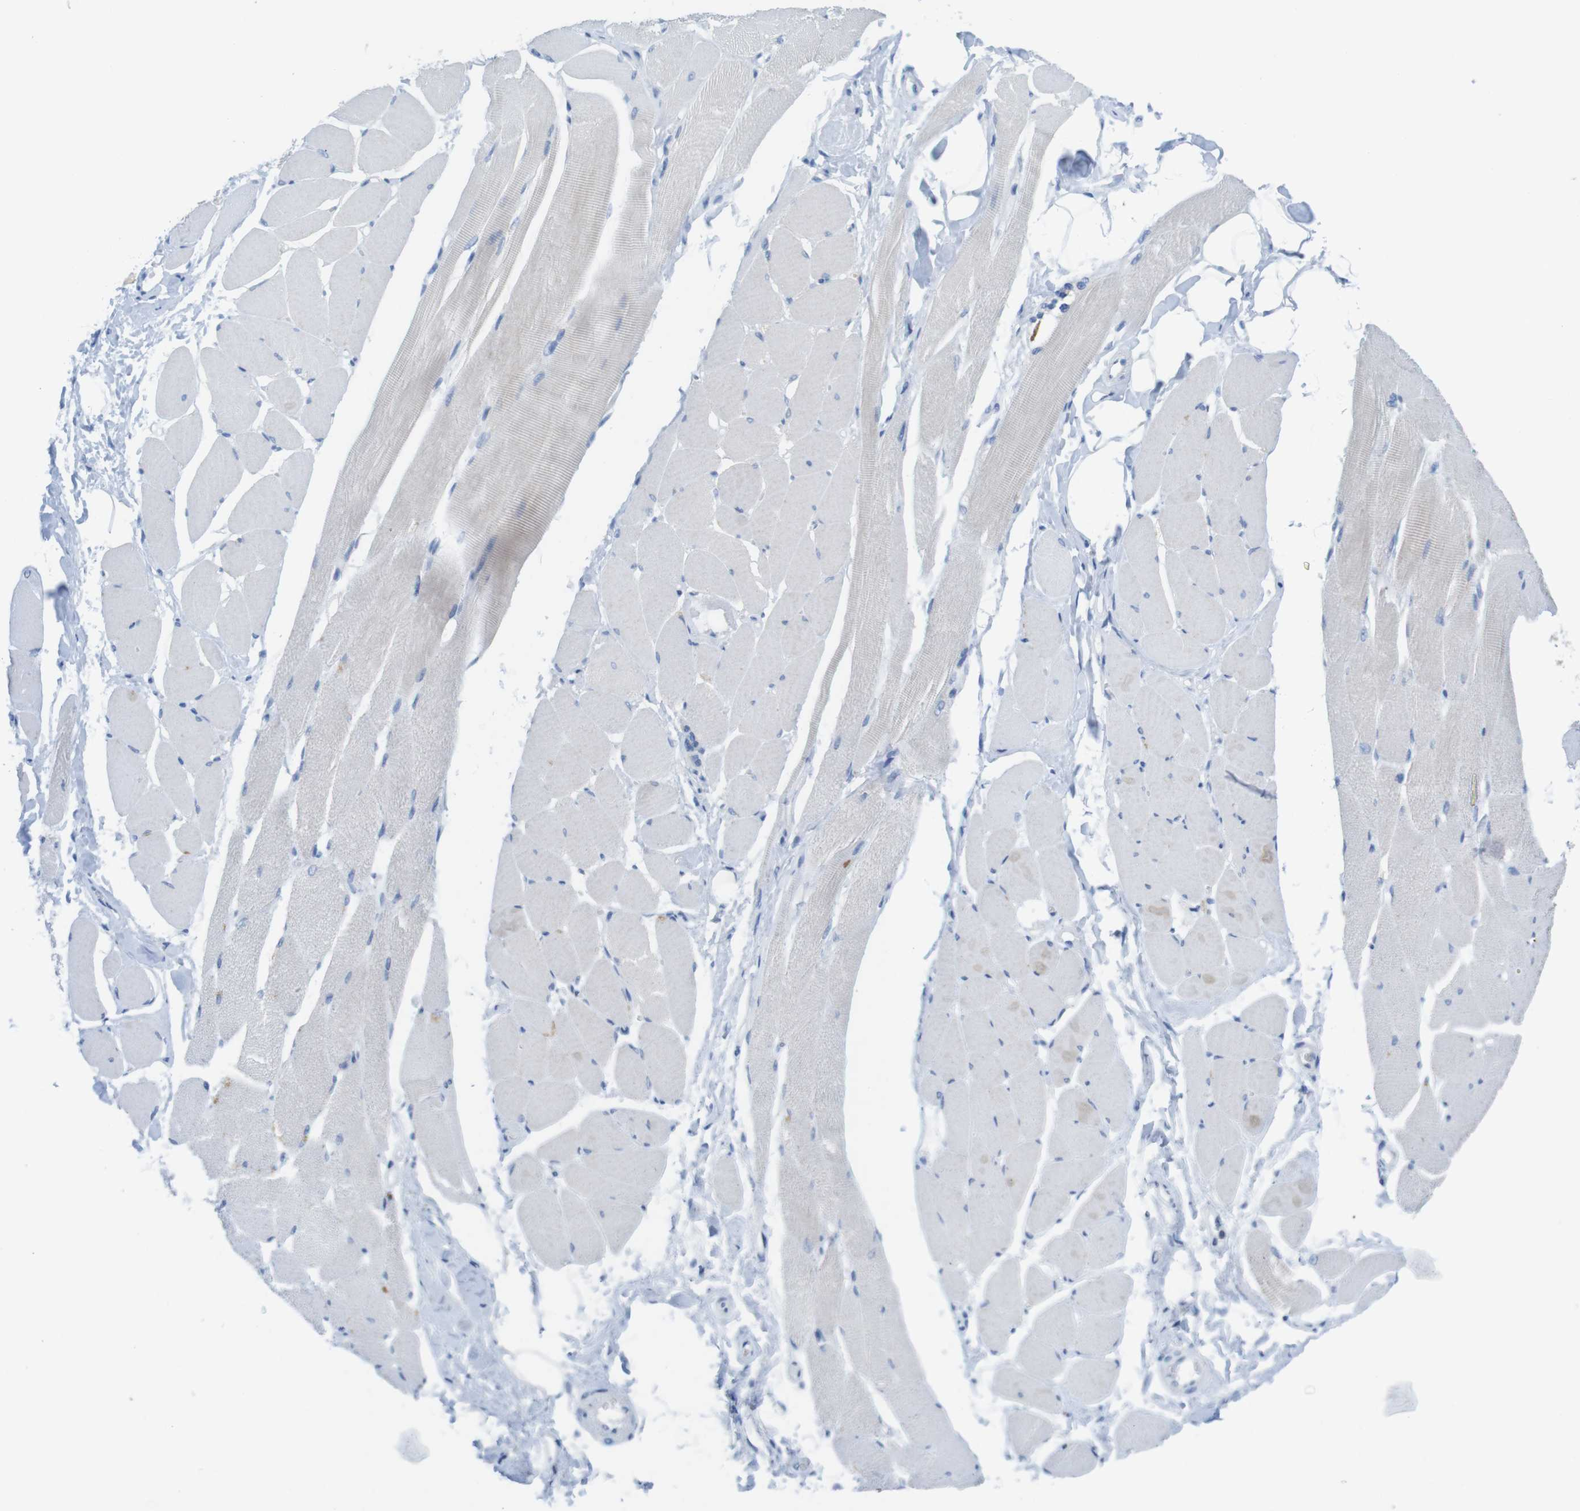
{"staining": {"intensity": "negative", "quantity": "none", "location": "none"}, "tissue": "skeletal muscle", "cell_type": "Myocytes", "image_type": "normal", "snomed": [{"axis": "morphology", "description": "Normal tissue, NOS"}, {"axis": "topography", "description": "Skeletal muscle"}, {"axis": "topography", "description": "Peripheral nerve tissue"}], "caption": "This is an IHC histopathology image of unremarkable skeletal muscle. There is no positivity in myocytes.", "gene": "CD5", "patient": {"sex": "female", "age": 84}}